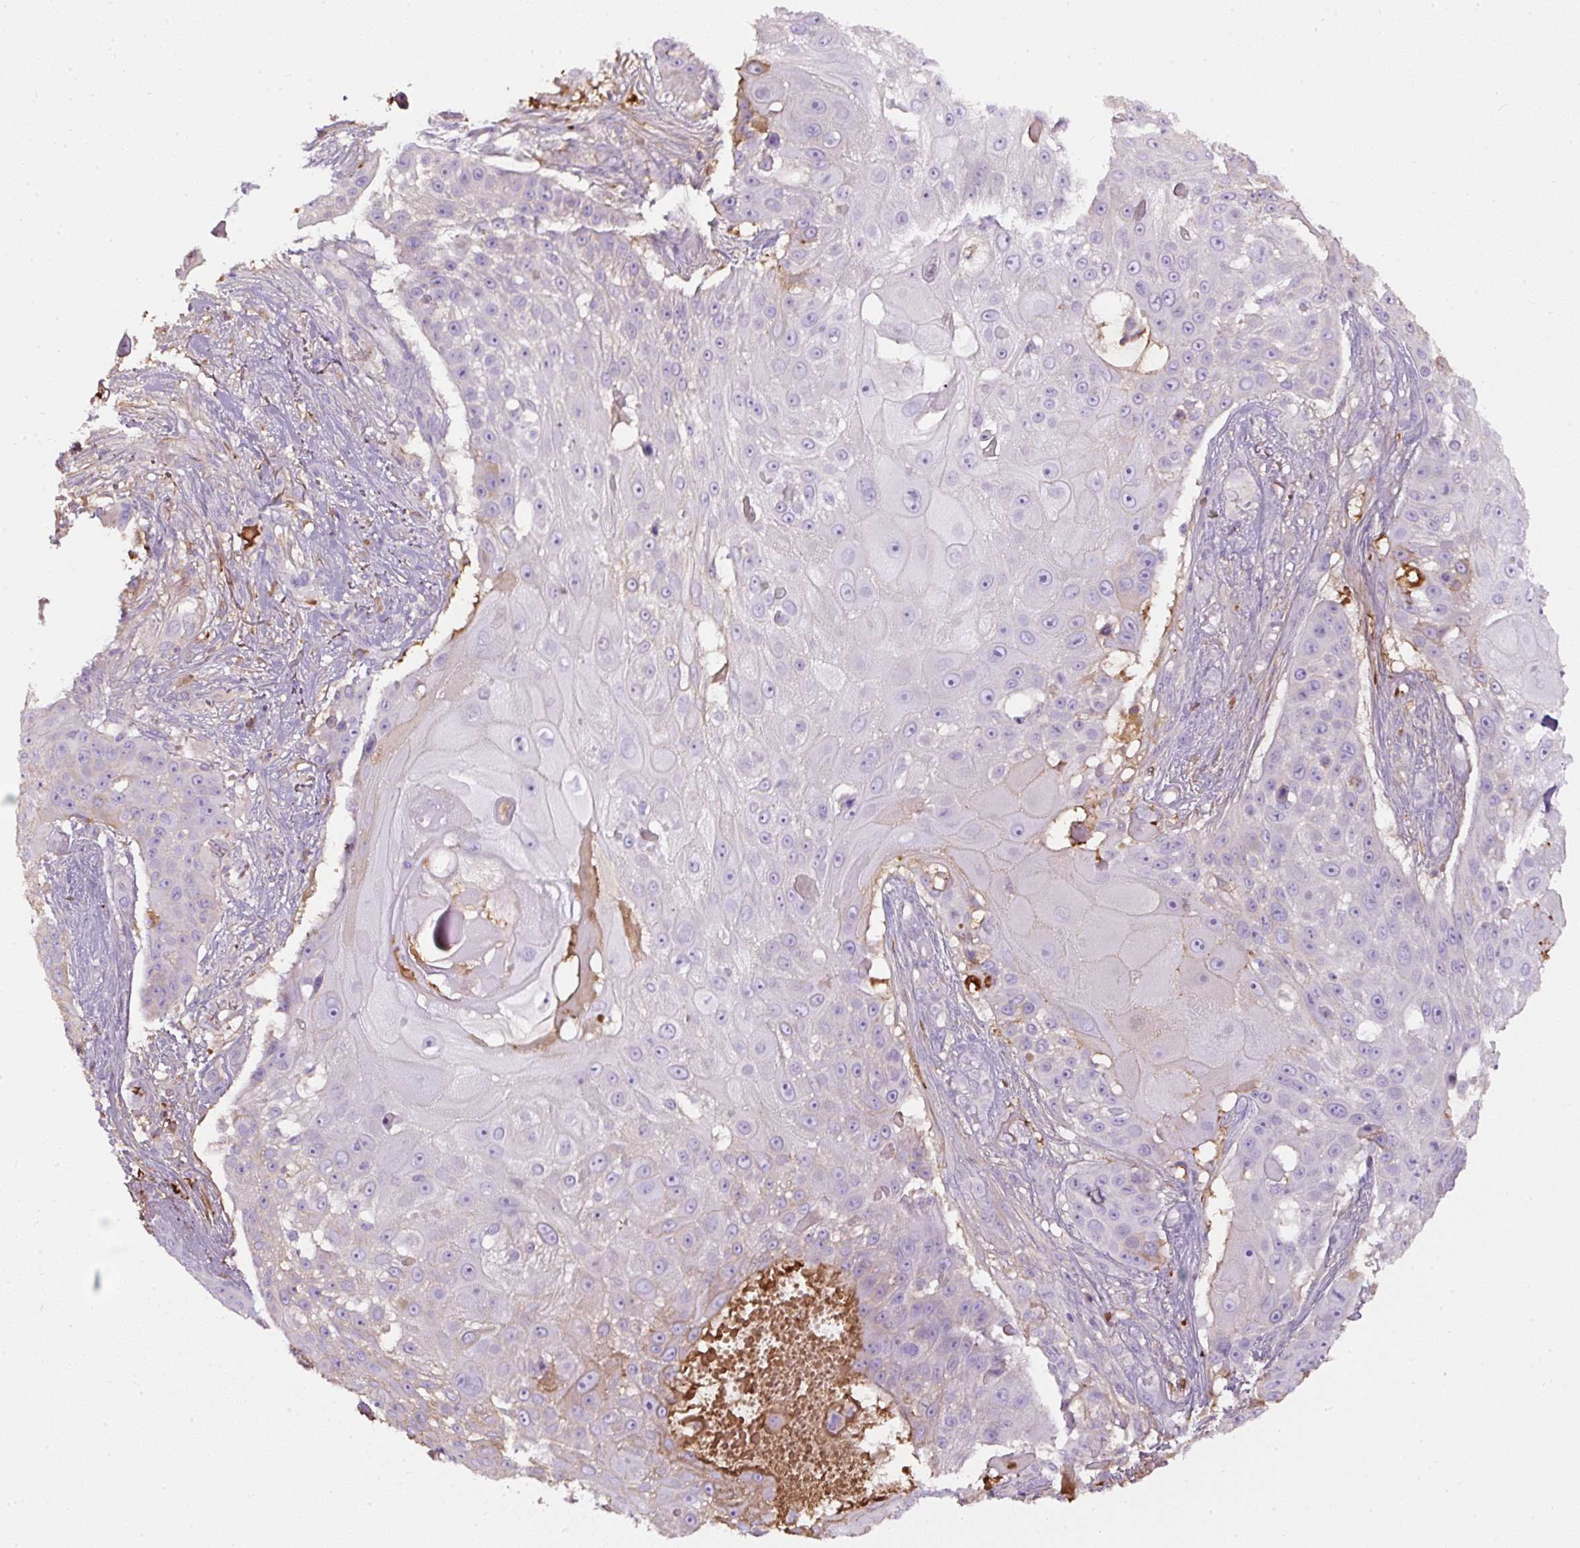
{"staining": {"intensity": "negative", "quantity": "none", "location": "none"}, "tissue": "skin cancer", "cell_type": "Tumor cells", "image_type": "cancer", "snomed": [{"axis": "morphology", "description": "Squamous cell carcinoma, NOS"}, {"axis": "topography", "description": "Skin"}], "caption": "Skin squamous cell carcinoma stained for a protein using IHC shows no expression tumor cells.", "gene": "APOA1", "patient": {"sex": "female", "age": 86}}